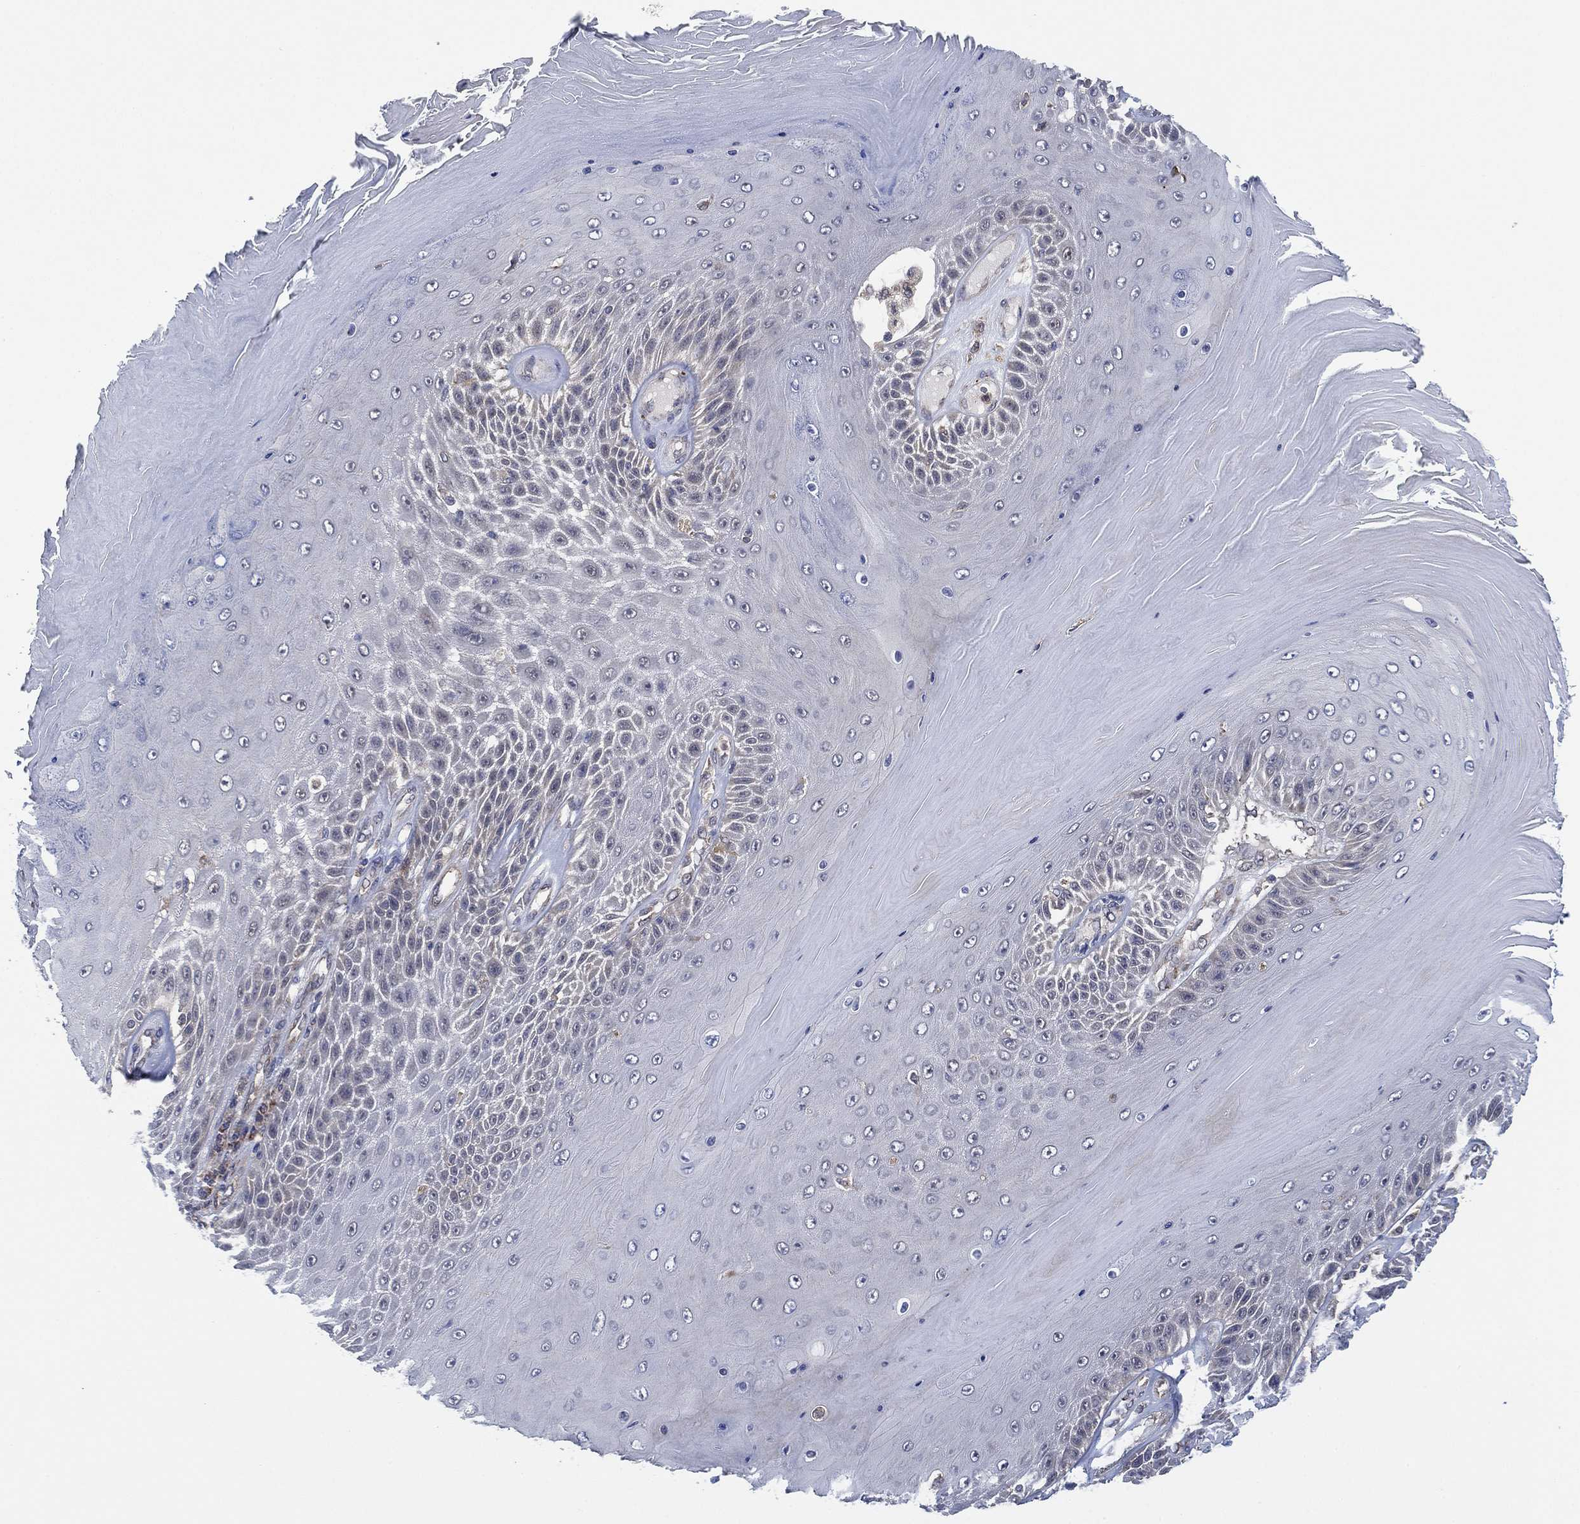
{"staining": {"intensity": "negative", "quantity": "none", "location": "none"}, "tissue": "skin cancer", "cell_type": "Tumor cells", "image_type": "cancer", "snomed": [{"axis": "morphology", "description": "Squamous cell carcinoma, NOS"}, {"axis": "topography", "description": "Skin"}], "caption": "Skin squamous cell carcinoma was stained to show a protein in brown. There is no significant staining in tumor cells.", "gene": "FES", "patient": {"sex": "male", "age": 62}}